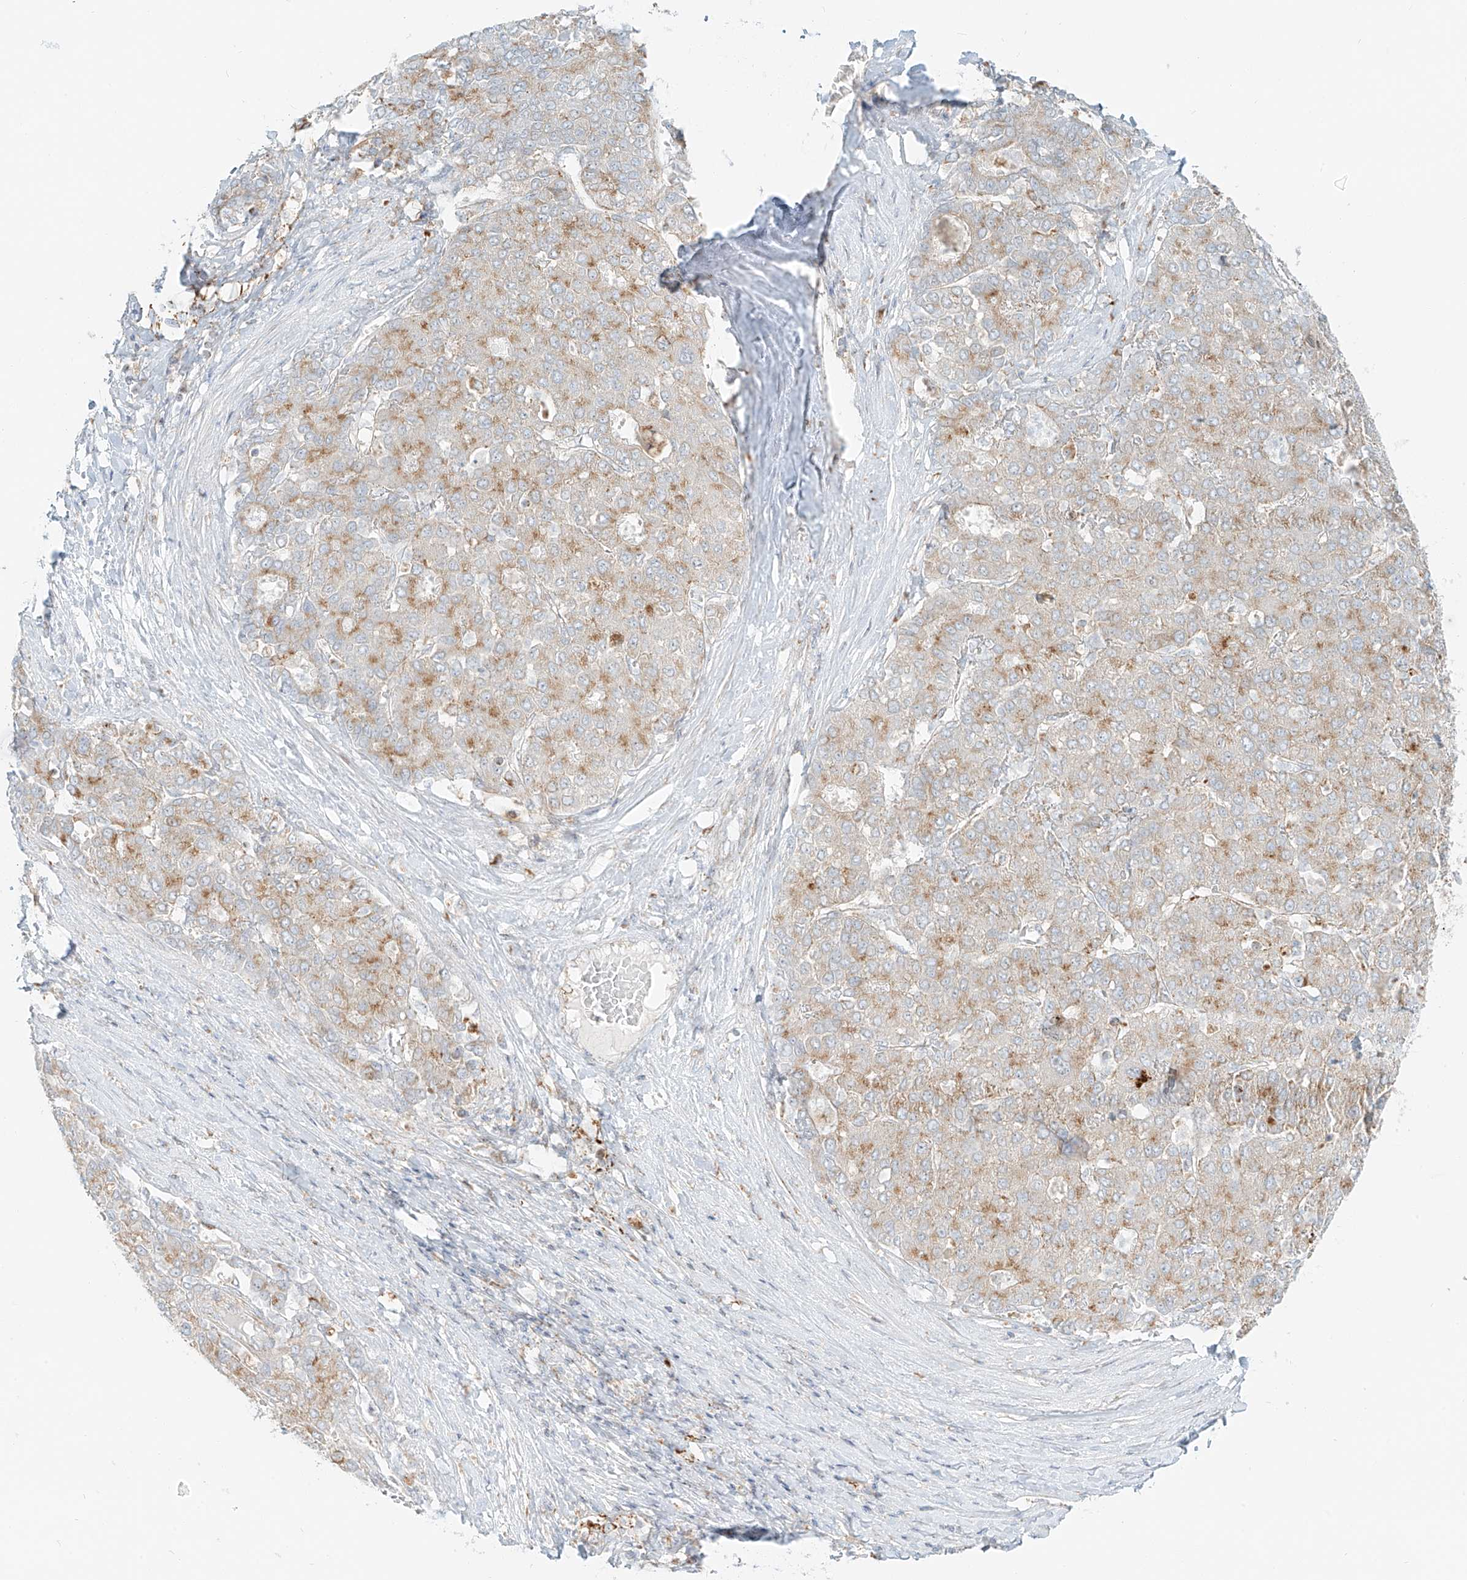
{"staining": {"intensity": "moderate", "quantity": ">75%", "location": "cytoplasmic/membranous"}, "tissue": "liver cancer", "cell_type": "Tumor cells", "image_type": "cancer", "snomed": [{"axis": "morphology", "description": "Carcinoma, Hepatocellular, NOS"}, {"axis": "topography", "description": "Liver"}], "caption": "The histopathology image exhibits a brown stain indicating the presence of a protein in the cytoplasmic/membranous of tumor cells in hepatocellular carcinoma (liver).", "gene": "SLC35F6", "patient": {"sex": "male", "age": 65}}